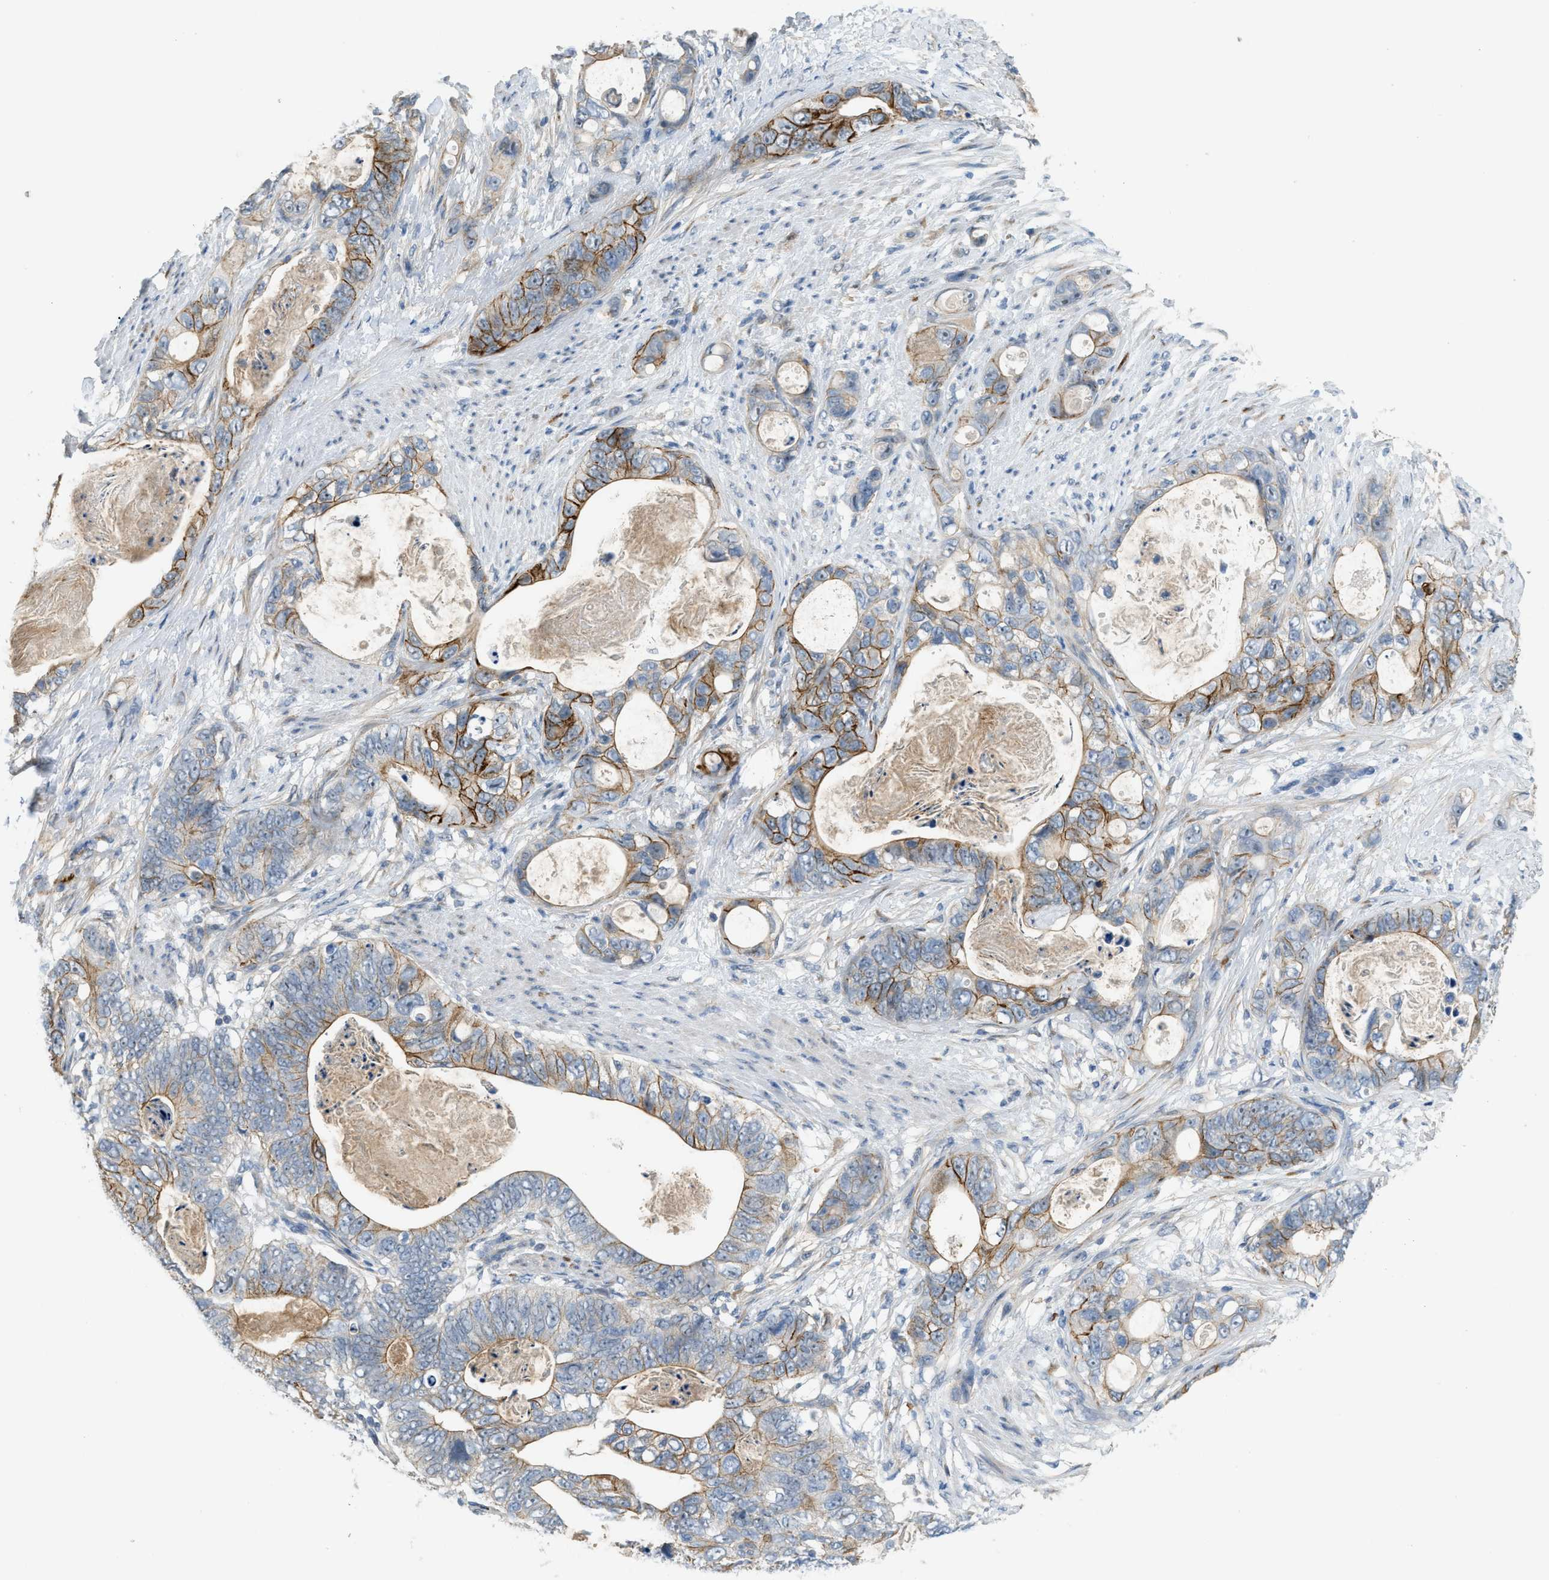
{"staining": {"intensity": "moderate", "quantity": ">75%", "location": "cytoplasmic/membranous"}, "tissue": "stomach cancer", "cell_type": "Tumor cells", "image_type": "cancer", "snomed": [{"axis": "morphology", "description": "Normal tissue, NOS"}, {"axis": "morphology", "description": "Adenocarcinoma, NOS"}, {"axis": "topography", "description": "Stomach"}], "caption": "Immunohistochemical staining of human stomach cancer displays medium levels of moderate cytoplasmic/membranous positivity in about >75% of tumor cells. The staining was performed using DAB to visualize the protein expression in brown, while the nuclei were stained in blue with hematoxylin (Magnification: 20x).", "gene": "TMEM154", "patient": {"sex": "female", "age": 89}}